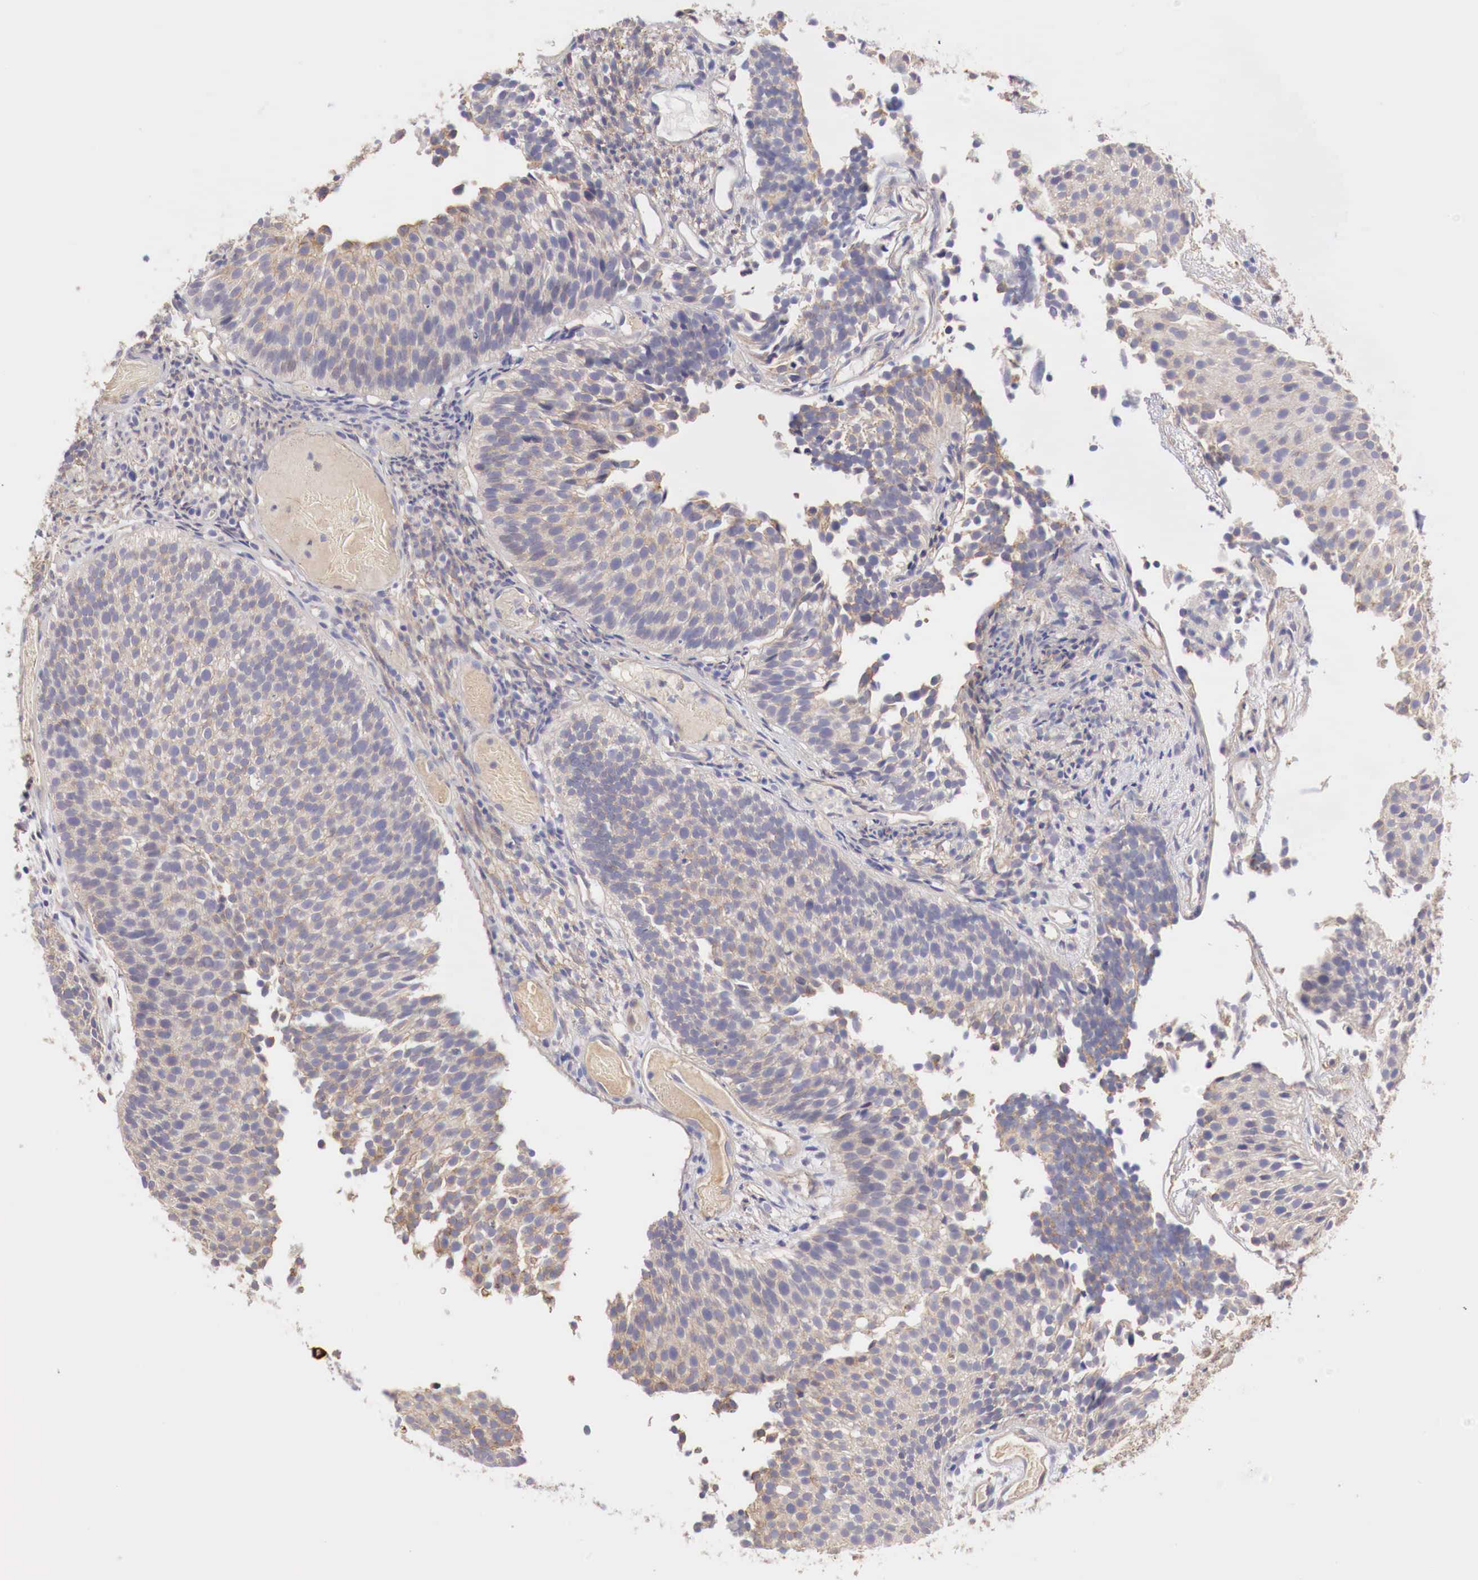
{"staining": {"intensity": "weak", "quantity": "25%-75%", "location": "cytoplasmic/membranous"}, "tissue": "urothelial cancer", "cell_type": "Tumor cells", "image_type": "cancer", "snomed": [{"axis": "morphology", "description": "Urothelial carcinoma, Low grade"}, {"axis": "topography", "description": "Urinary bladder"}], "caption": "Human urothelial carcinoma (low-grade) stained for a protein (brown) exhibits weak cytoplasmic/membranous positive staining in approximately 25%-75% of tumor cells.", "gene": "KLHDC7B", "patient": {"sex": "male", "age": 85}}